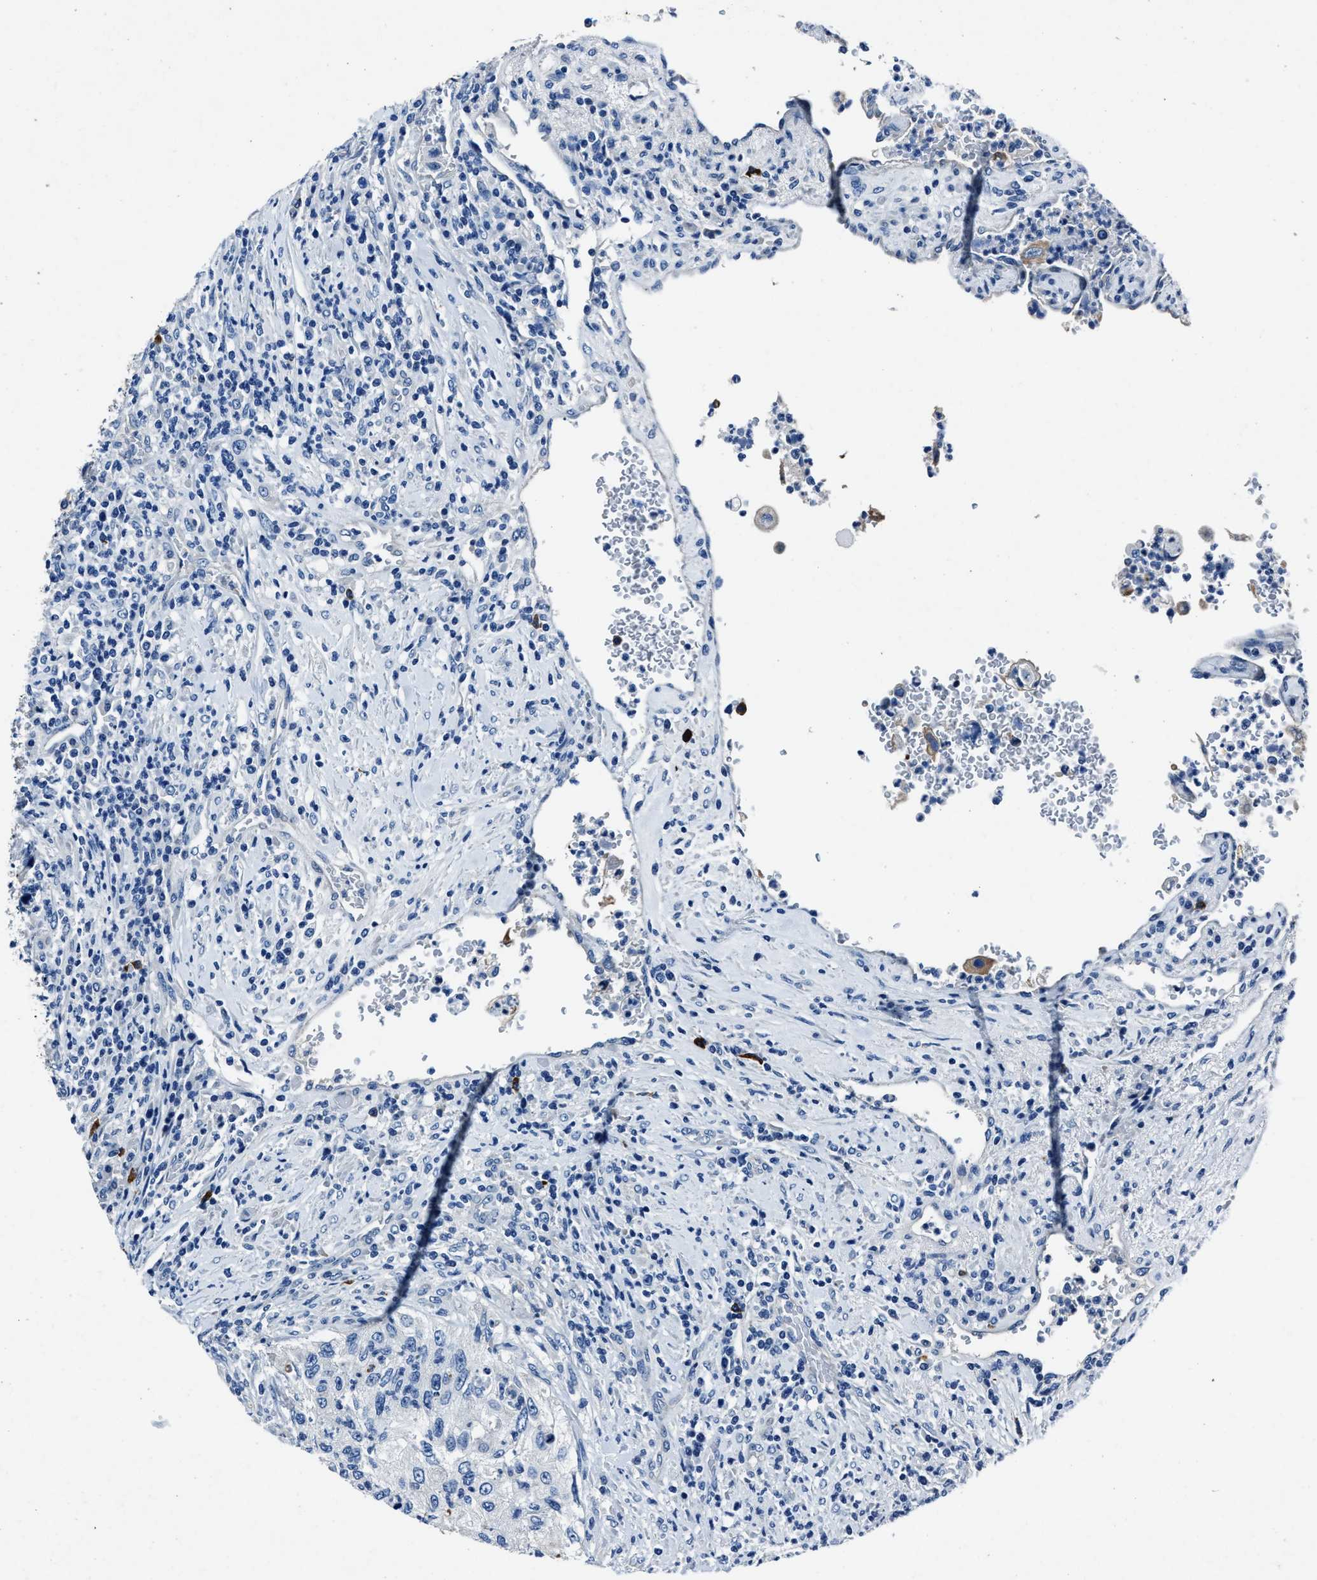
{"staining": {"intensity": "negative", "quantity": "none", "location": "none"}, "tissue": "urothelial cancer", "cell_type": "Tumor cells", "image_type": "cancer", "snomed": [{"axis": "morphology", "description": "Urothelial carcinoma, High grade"}, {"axis": "topography", "description": "Urinary bladder"}], "caption": "There is no significant staining in tumor cells of high-grade urothelial carcinoma. Brightfield microscopy of IHC stained with DAB (3,3'-diaminobenzidine) (brown) and hematoxylin (blue), captured at high magnification.", "gene": "NACAD", "patient": {"sex": "female", "age": 60}}